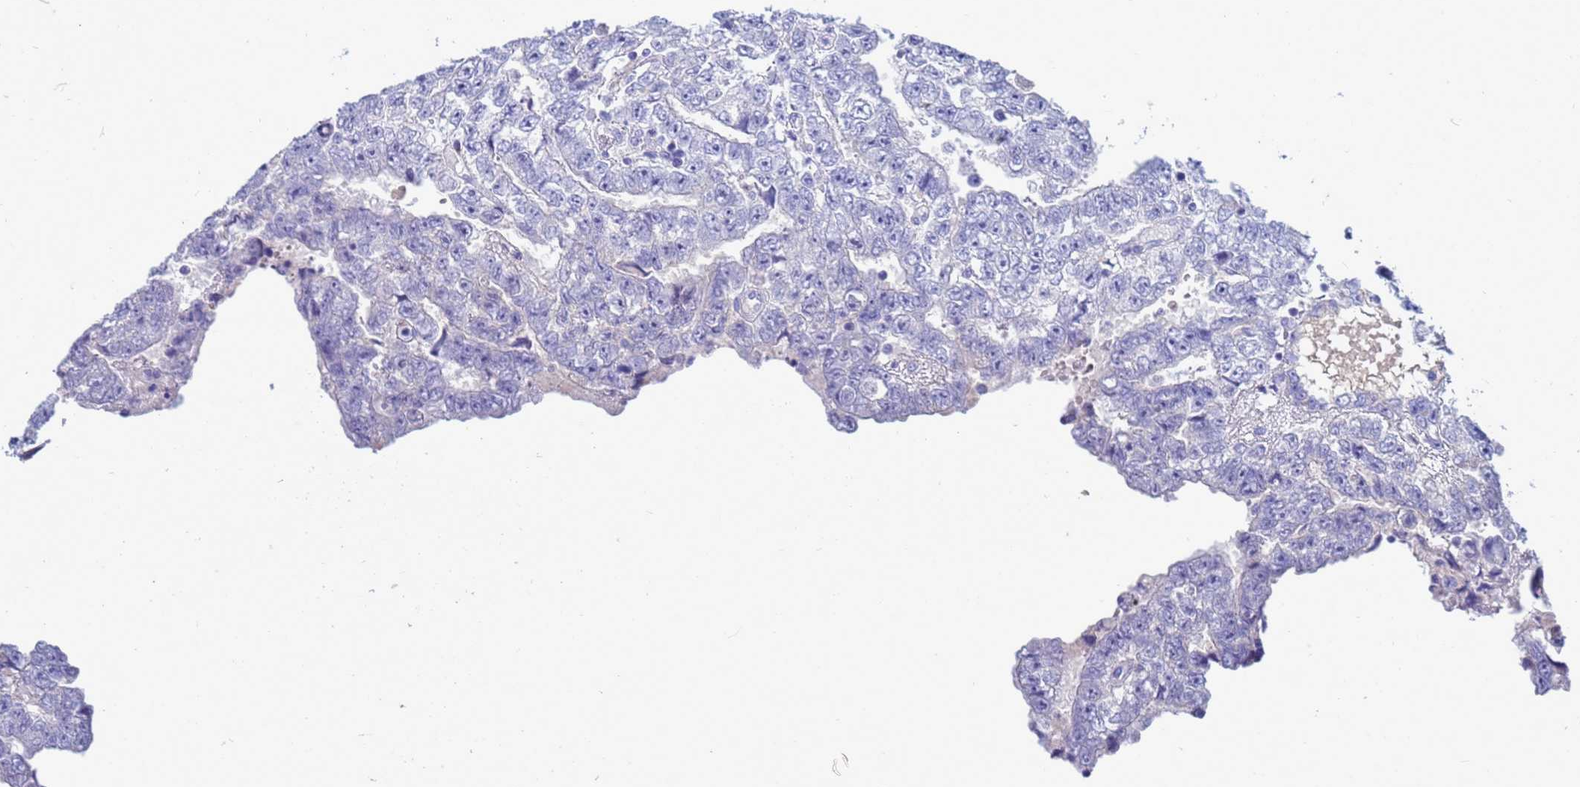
{"staining": {"intensity": "negative", "quantity": "none", "location": "none"}, "tissue": "testis cancer", "cell_type": "Tumor cells", "image_type": "cancer", "snomed": [{"axis": "morphology", "description": "Carcinoma, Embryonal, NOS"}, {"axis": "topography", "description": "Testis"}], "caption": "This is a image of immunohistochemistry (IHC) staining of testis cancer (embryonal carcinoma), which shows no staining in tumor cells. Nuclei are stained in blue.", "gene": "SYCN", "patient": {"sex": "male", "age": 25}}